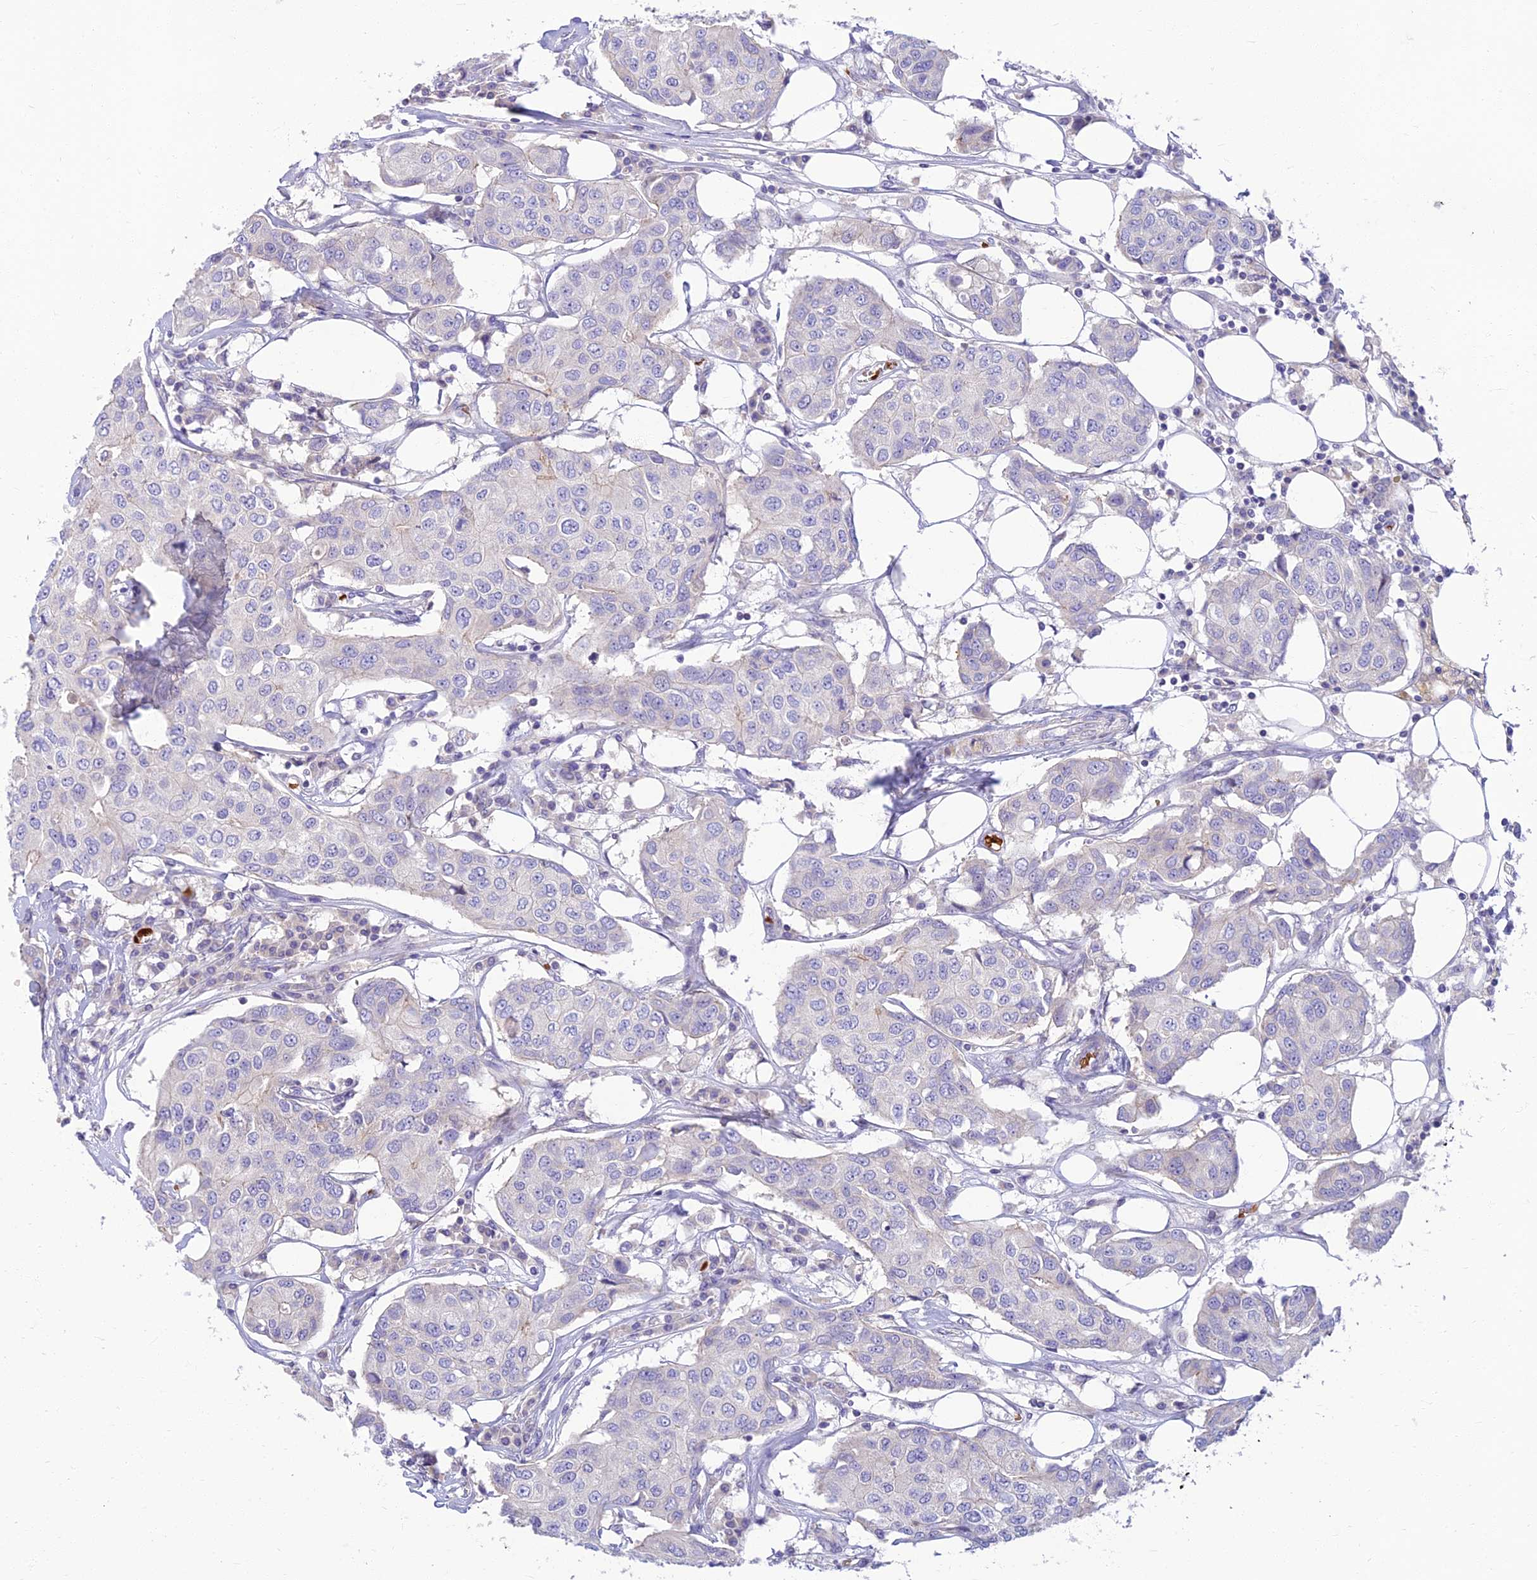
{"staining": {"intensity": "negative", "quantity": "none", "location": "none"}, "tissue": "breast cancer", "cell_type": "Tumor cells", "image_type": "cancer", "snomed": [{"axis": "morphology", "description": "Duct carcinoma"}, {"axis": "topography", "description": "Breast"}], "caption": "This is an immunohistochemistry (IHC) photomicrograph of breast cancer (invasive ductal carcinoma). There is no expression in tumor cells.", "gene": "CLIP4", "patient": {"sex": "female", "age": 80}}